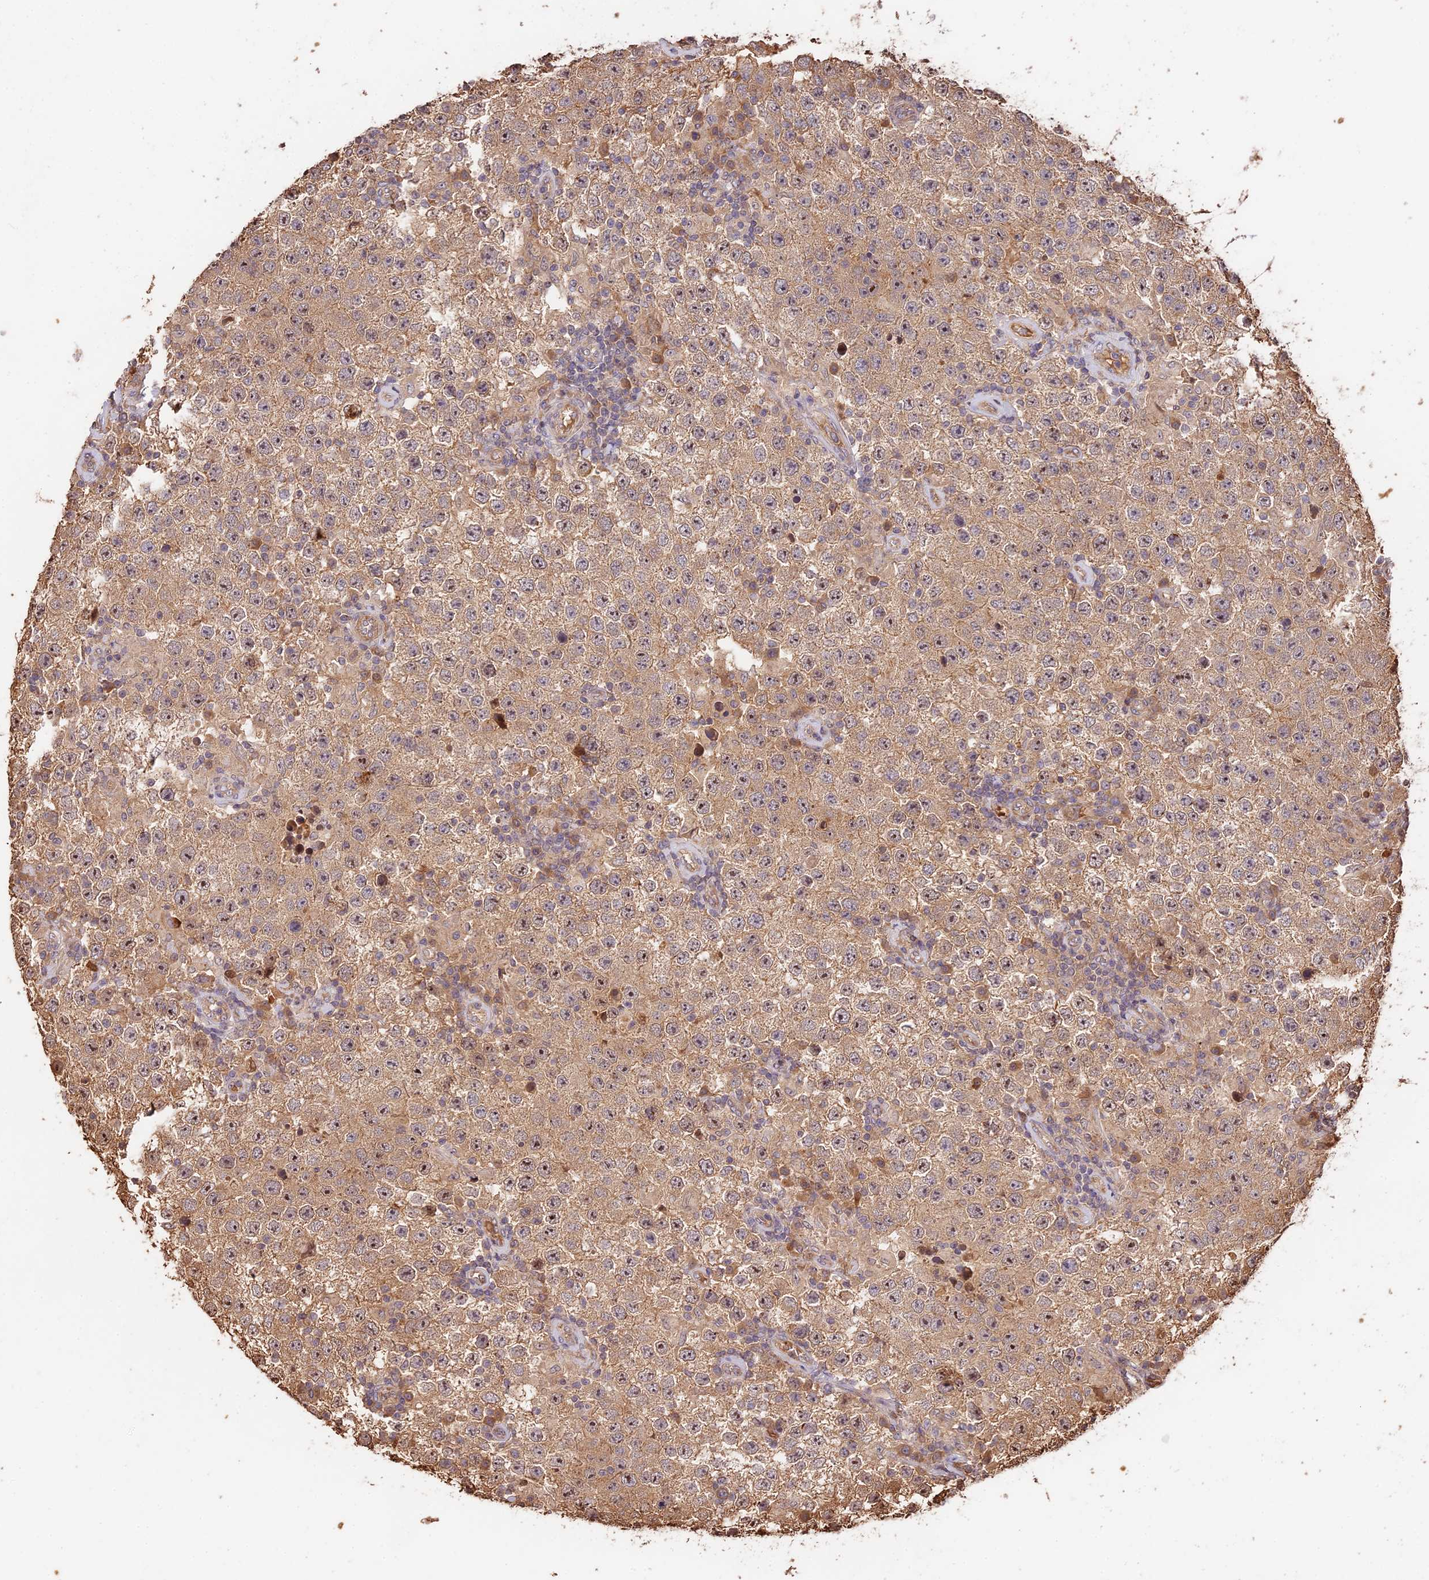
{"staining": {"intensity": "moderate", "quantity": ">75%", "location": "cytoplasmic/membranous,nuclear"}, "tissue": "testis cancer", "cell_type": "Tumor cells", "image_type": "cancer", "snomed": [{"axis": "morphology", "description": "Normal tissue, NOS"}, {"axis": "morphology", "description": "Urothelial carcinoma, High grade"}, {"axis": "morphology", "description": "Seminoma, NOS"}, {"axis": "morphology", "description": "Carcinoma, Embryonal, NOS"}, {"axis": "topography", "description": "Urinary bladder"}, {"axis": "topography", "description": "Testis"}], "caption": "Immunohistochemistry of human testis cancer (seminoma) displays medium levels of moderate cytoplasmic/membranous and nuclear staining in approximately >75% of tumor cells.", "gene": "PPP1R37", "patient": {"sex": "male", "age": 41}}